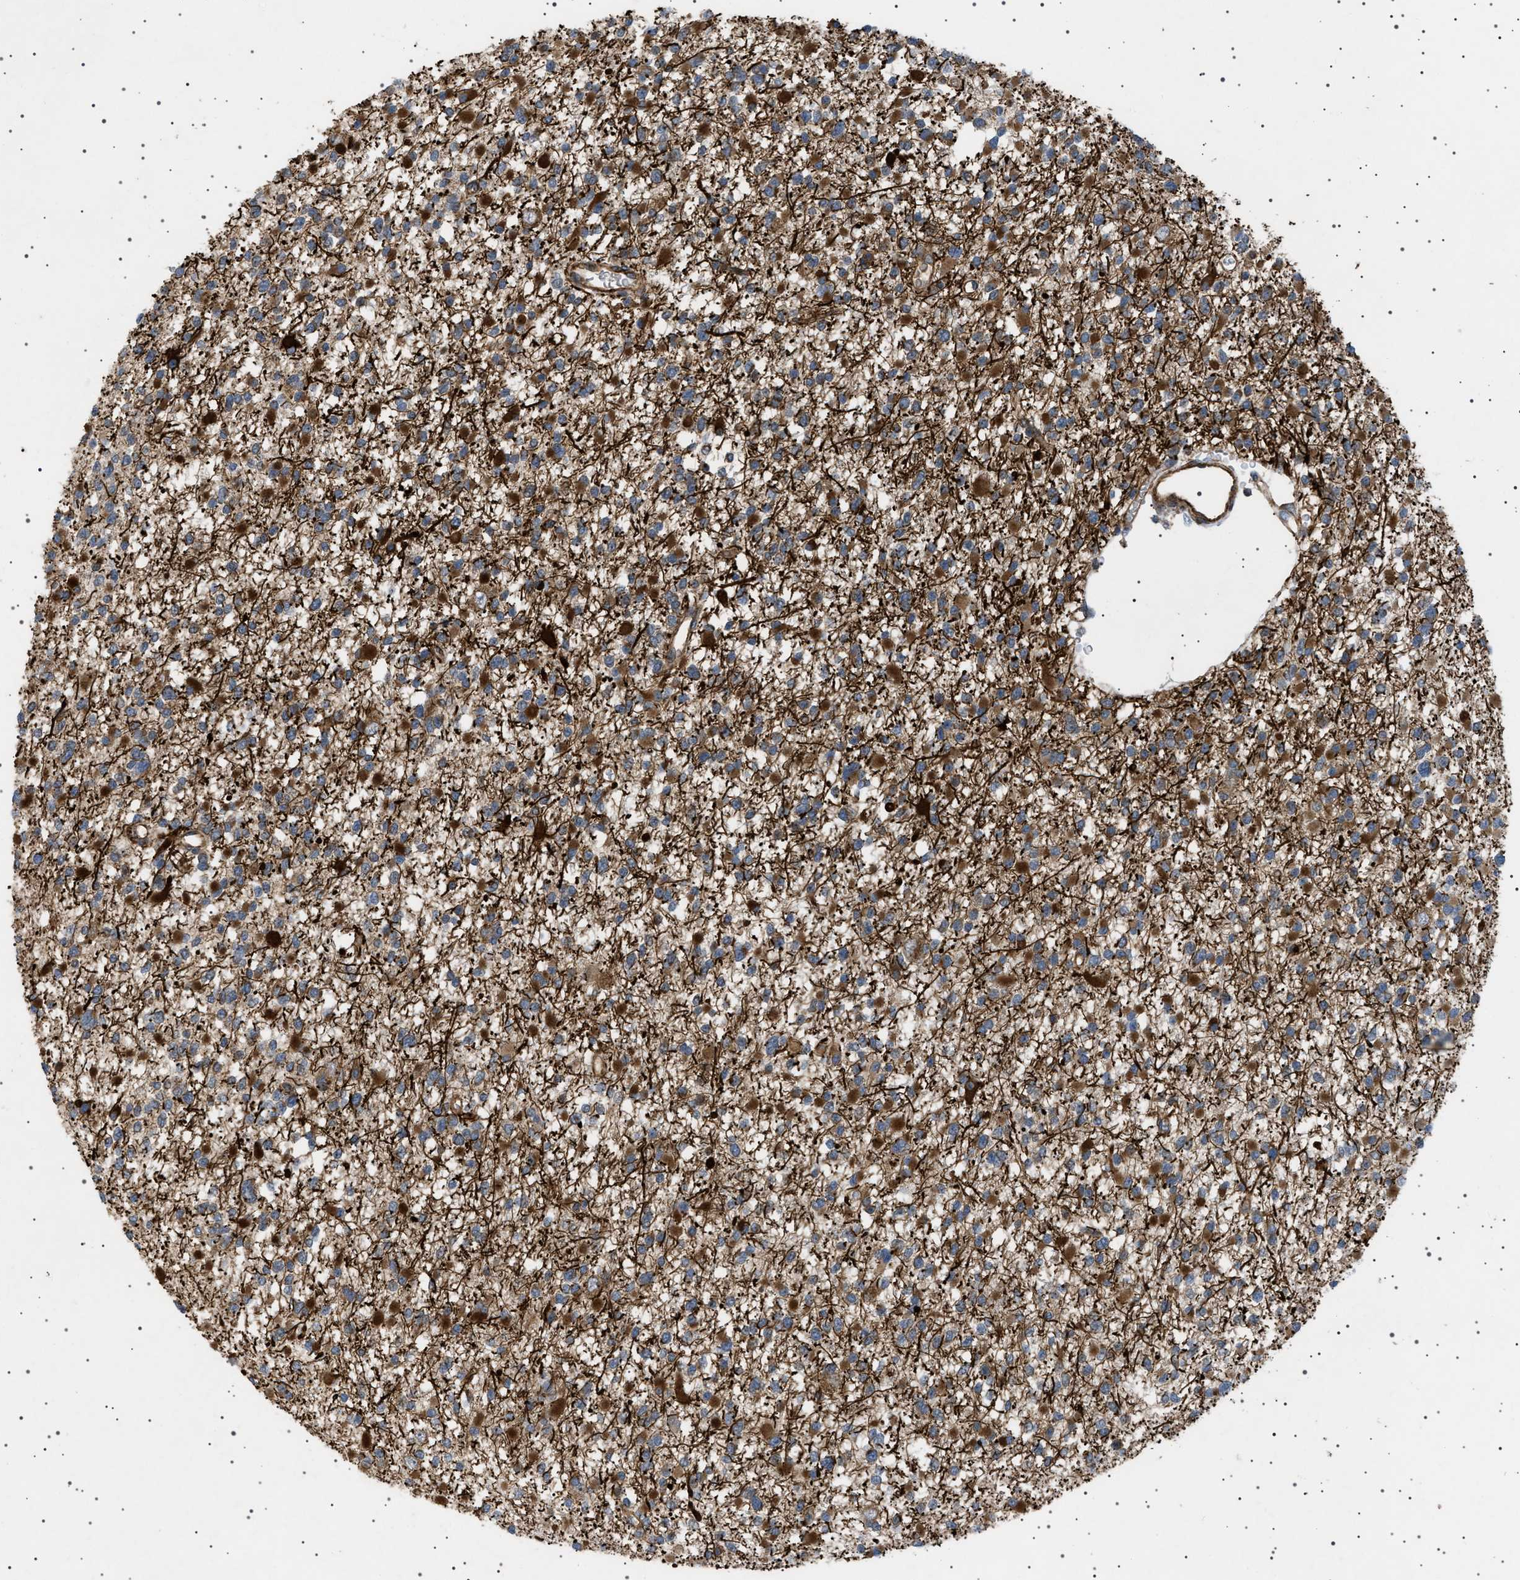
{"staining": {"intensity": "moderate", "quantity": ">75%", "location": "cytoplasmic/membranous"}, "tissue": "glioma", "cell_type": "Tumor cells", "image_type": "cancer", "snomed": [{"axis": "morphology", "description": "Glioma, malignant, Low grade"}, {"axis": "topography", "description": "Brain"}], "caption": "Protein staining demonstrates moderate cytoplasmic/membranous staining in about >75% of tumor cells in glioma. (Brightfield microscopy of DAB IHC at high magnification).", "gene": "CCDC186", "patient": {"sex": "female", "age": 22}}